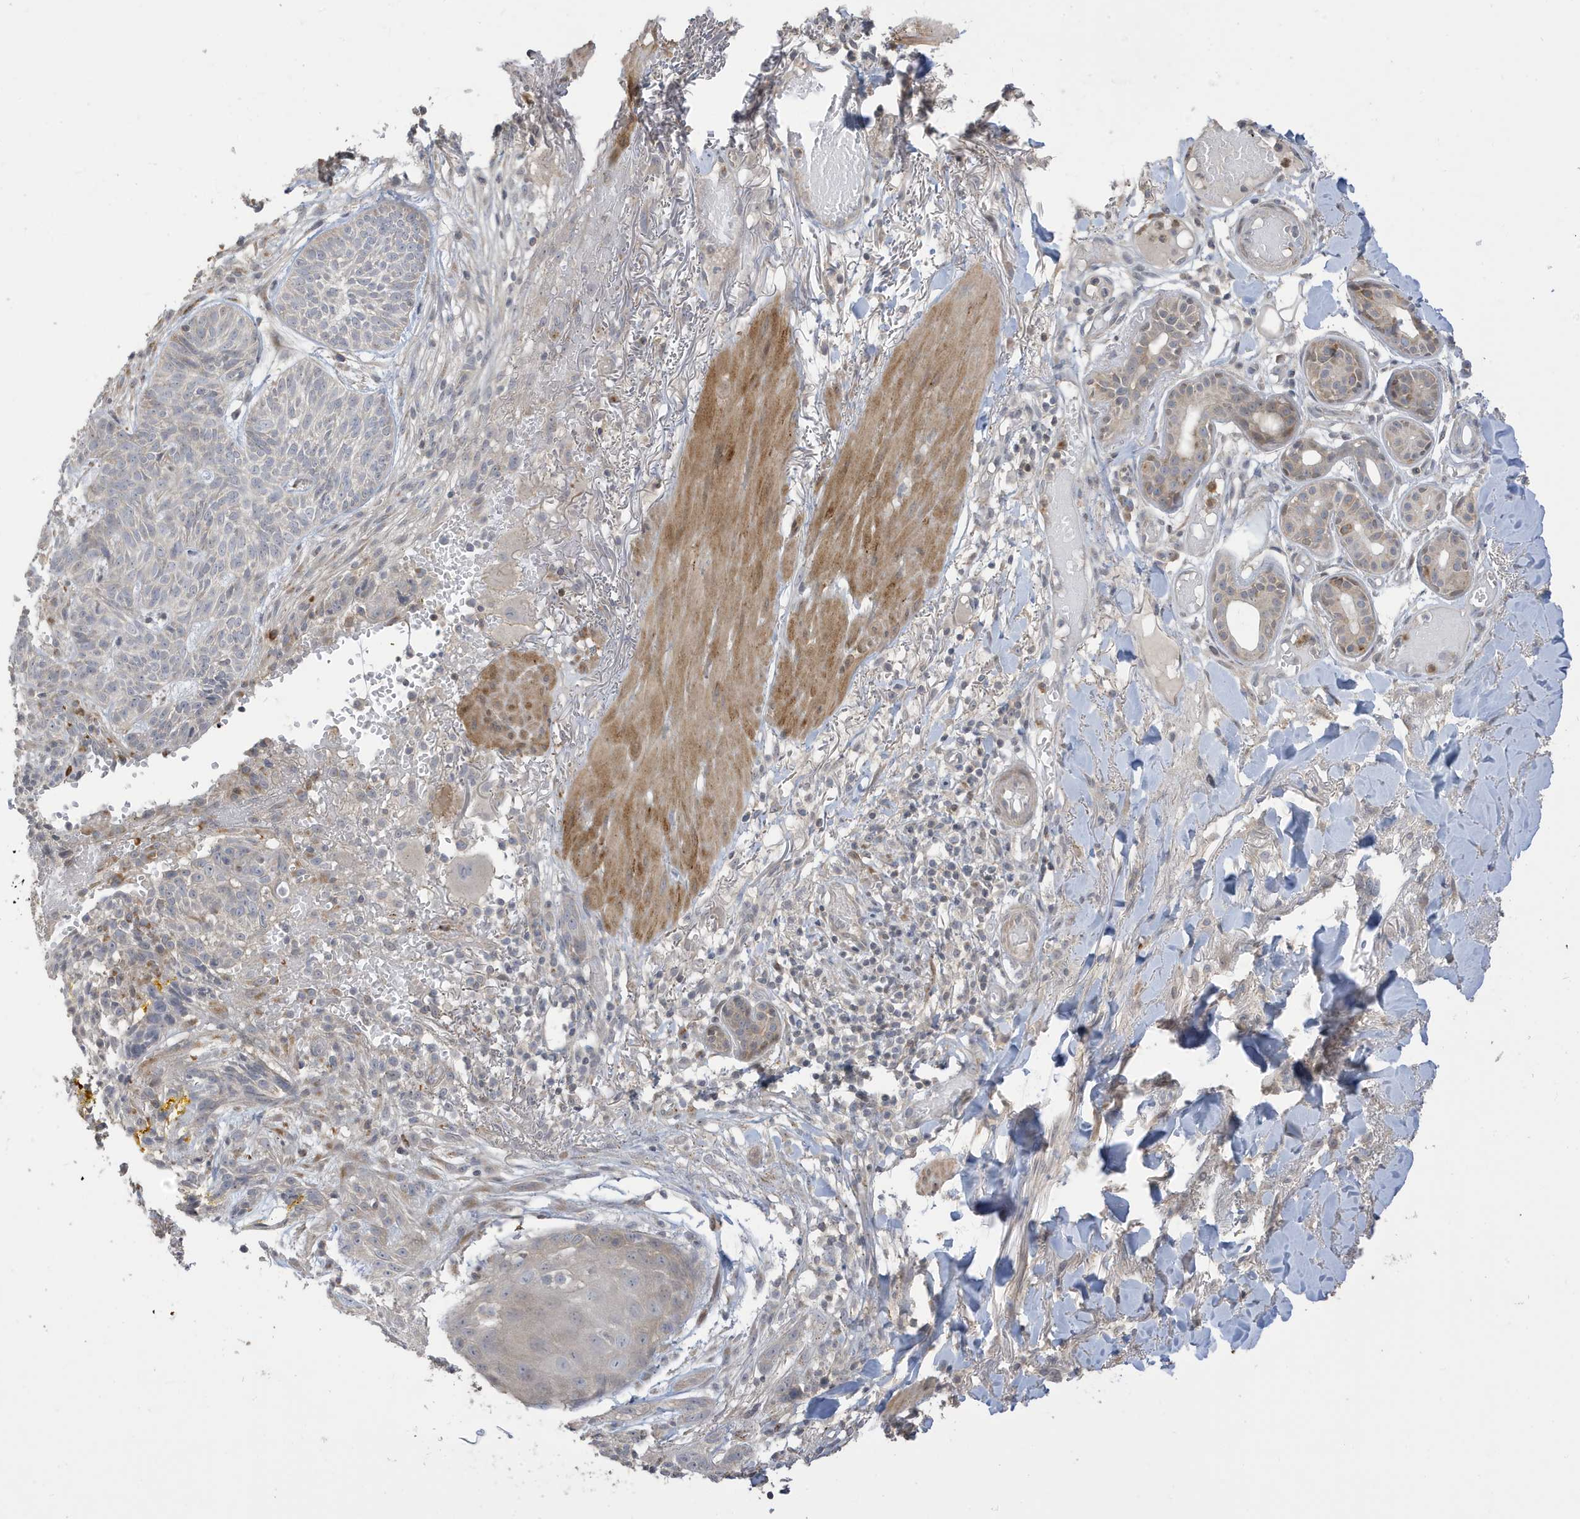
{"staining": {"intensity": "negative", "quantity": "none", "location": "none"}, "tissue": "skin cancer", "cell_type": "Tumor cells", "image_type": "cancer", "snomed": [{"axis": "morphology", "description": "Basal cell carcinoma"}, {"axis": "topography", "description": "Skin"}], "caption": "Skin cancer (basal cell carcinoma) stained for a protein using immunohistochemistry shows no staining tumor cells.", "gene": "TAB3", "patient": {"sex": "male", "age": 85}}